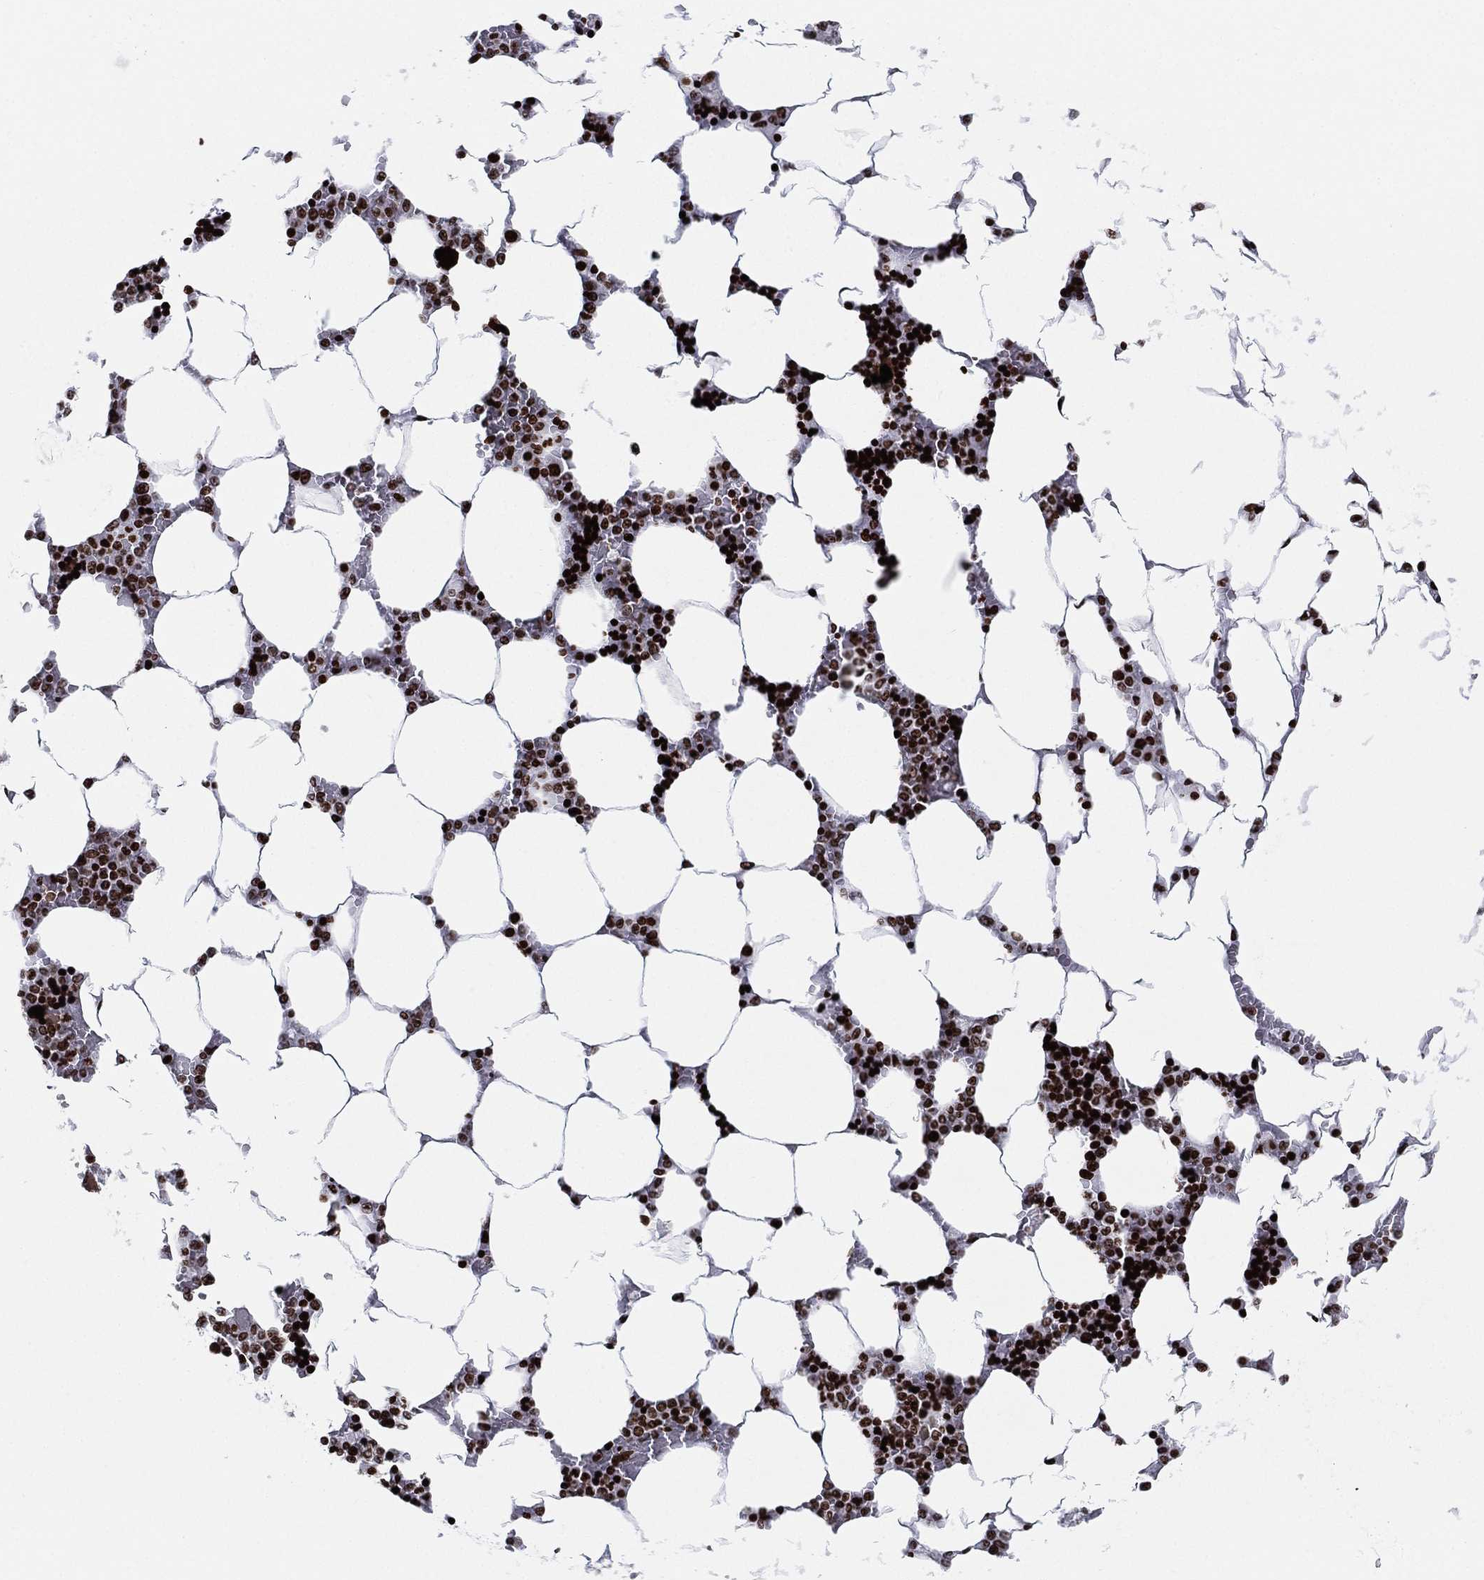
{"staining": {"intensity": "strong", "quantity": ">75%", "location": "nuclear"}, "tissue": "bone marrow", "cell_type": "Hematopoietic cells", "image_type": "normal", "snomed": [{"axis": "morphology", "description": "Normal tissue, NOS"}, {"axis": "topography", "description": "Bone marrow"}], "caption": "Bone marrow stained with DAB IHC shows high levels of strong nuclear positivity in about >75% of hematopoietic cells.", "gene": "MFSD14A", "patient": {"sex": "male", "age": 63}}